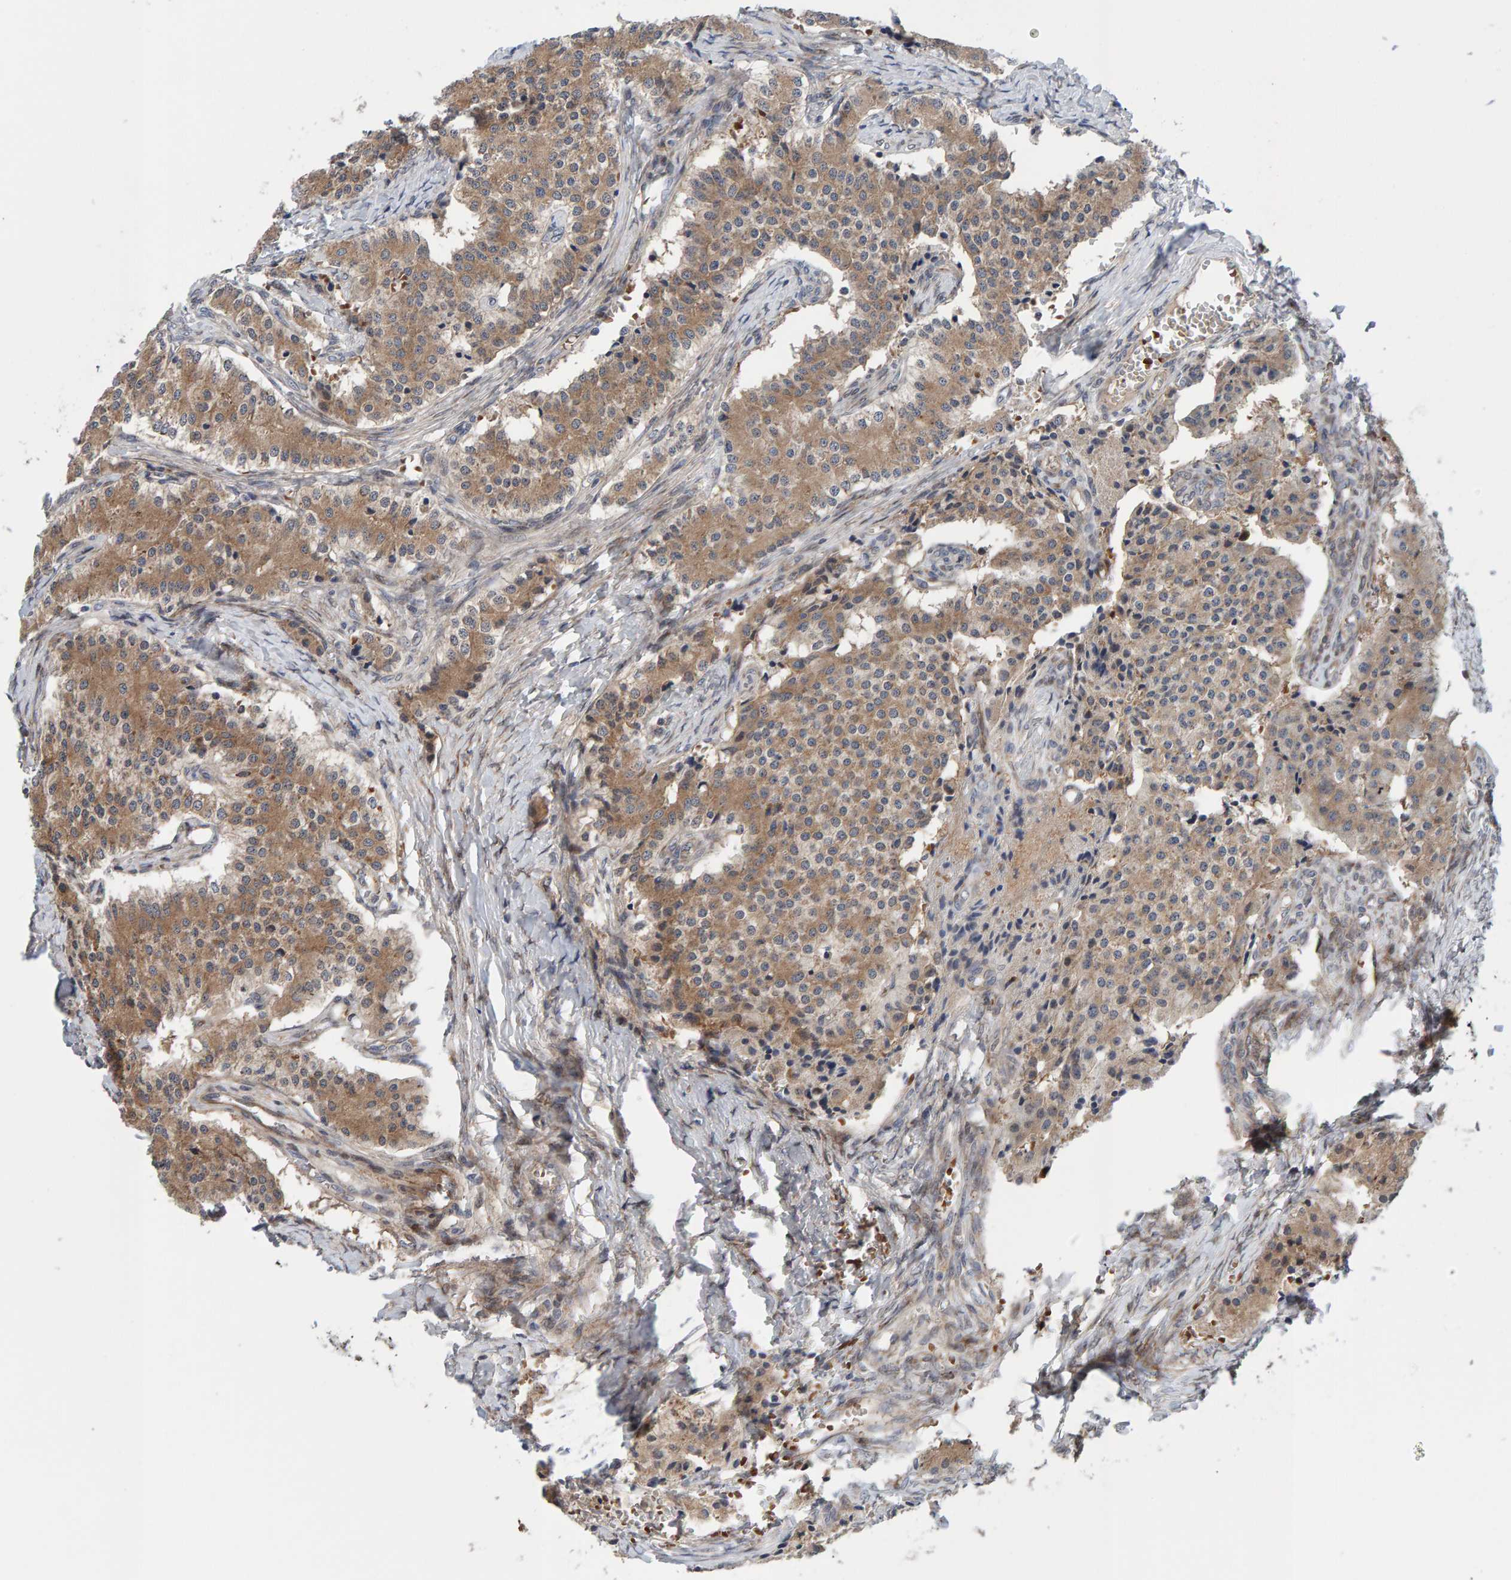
{"staining": {"intensity": "moderate", "quantity": ">75%", "location": "cytoplasmic/membranous"}, "tissue": "carcinoid", "cell_type": "Tumor cells", "image_type": "cancer", "snomed": [{"axis": "morphology", "description": "Carcinoid, malignant, NOS"}, {"axis": "topography", "description": "Colon"}], "caption": "IHC (DAB) staining of human carcinoid shows moderate cytoplasmic/membranous protein positivity in about >75% of tumor cells. The protein is shown in brown color, while the nuclei are stained blue.", "gene": "MFSD6L", "patient": {"sex": "female", "age": 52}}